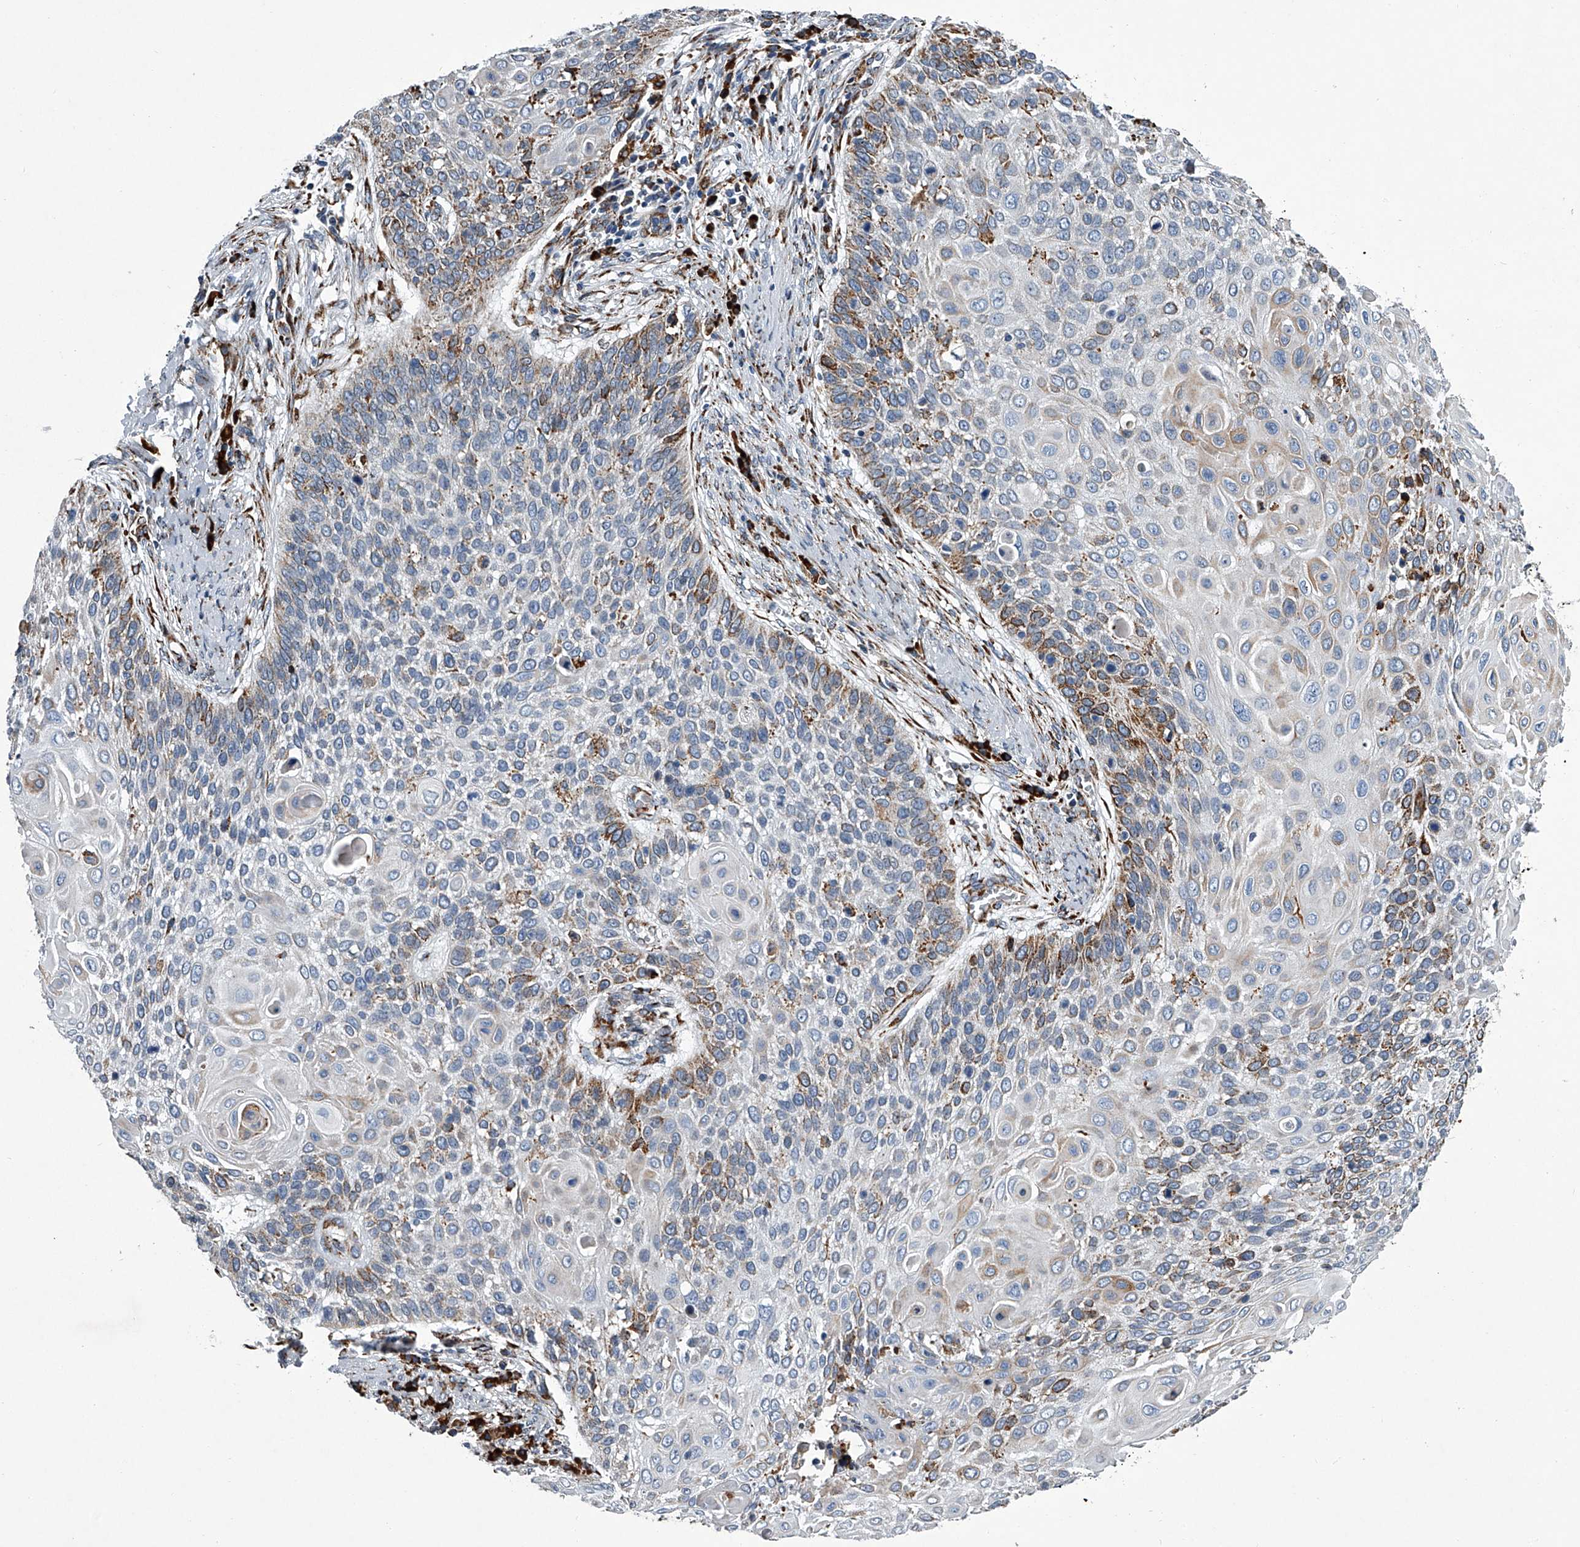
{"staining": {"intensity": "moderate", "quantity": "<25%", "location": "cytoplasmic/membranous"}, "tissue": "cervical cancer", "cell_type": "Tumor cells", "image_type": "cancer", "snomed": [{"axis": "morphology", "description": "Squamous cell carcinoma, NOS"}, {"axis": "topography", "description": "Cervix"}], "caption": "Immunohistochemical staining of cervical cancer shows low levels of moderate cytoplasmic/membranous protein positivity in about <25% of tumor cells. (DAB = brown stain, brightfield microscopy at high magnification).", "gene": "TMEM63C", "patient": {"sex": "female", "age": 39}}